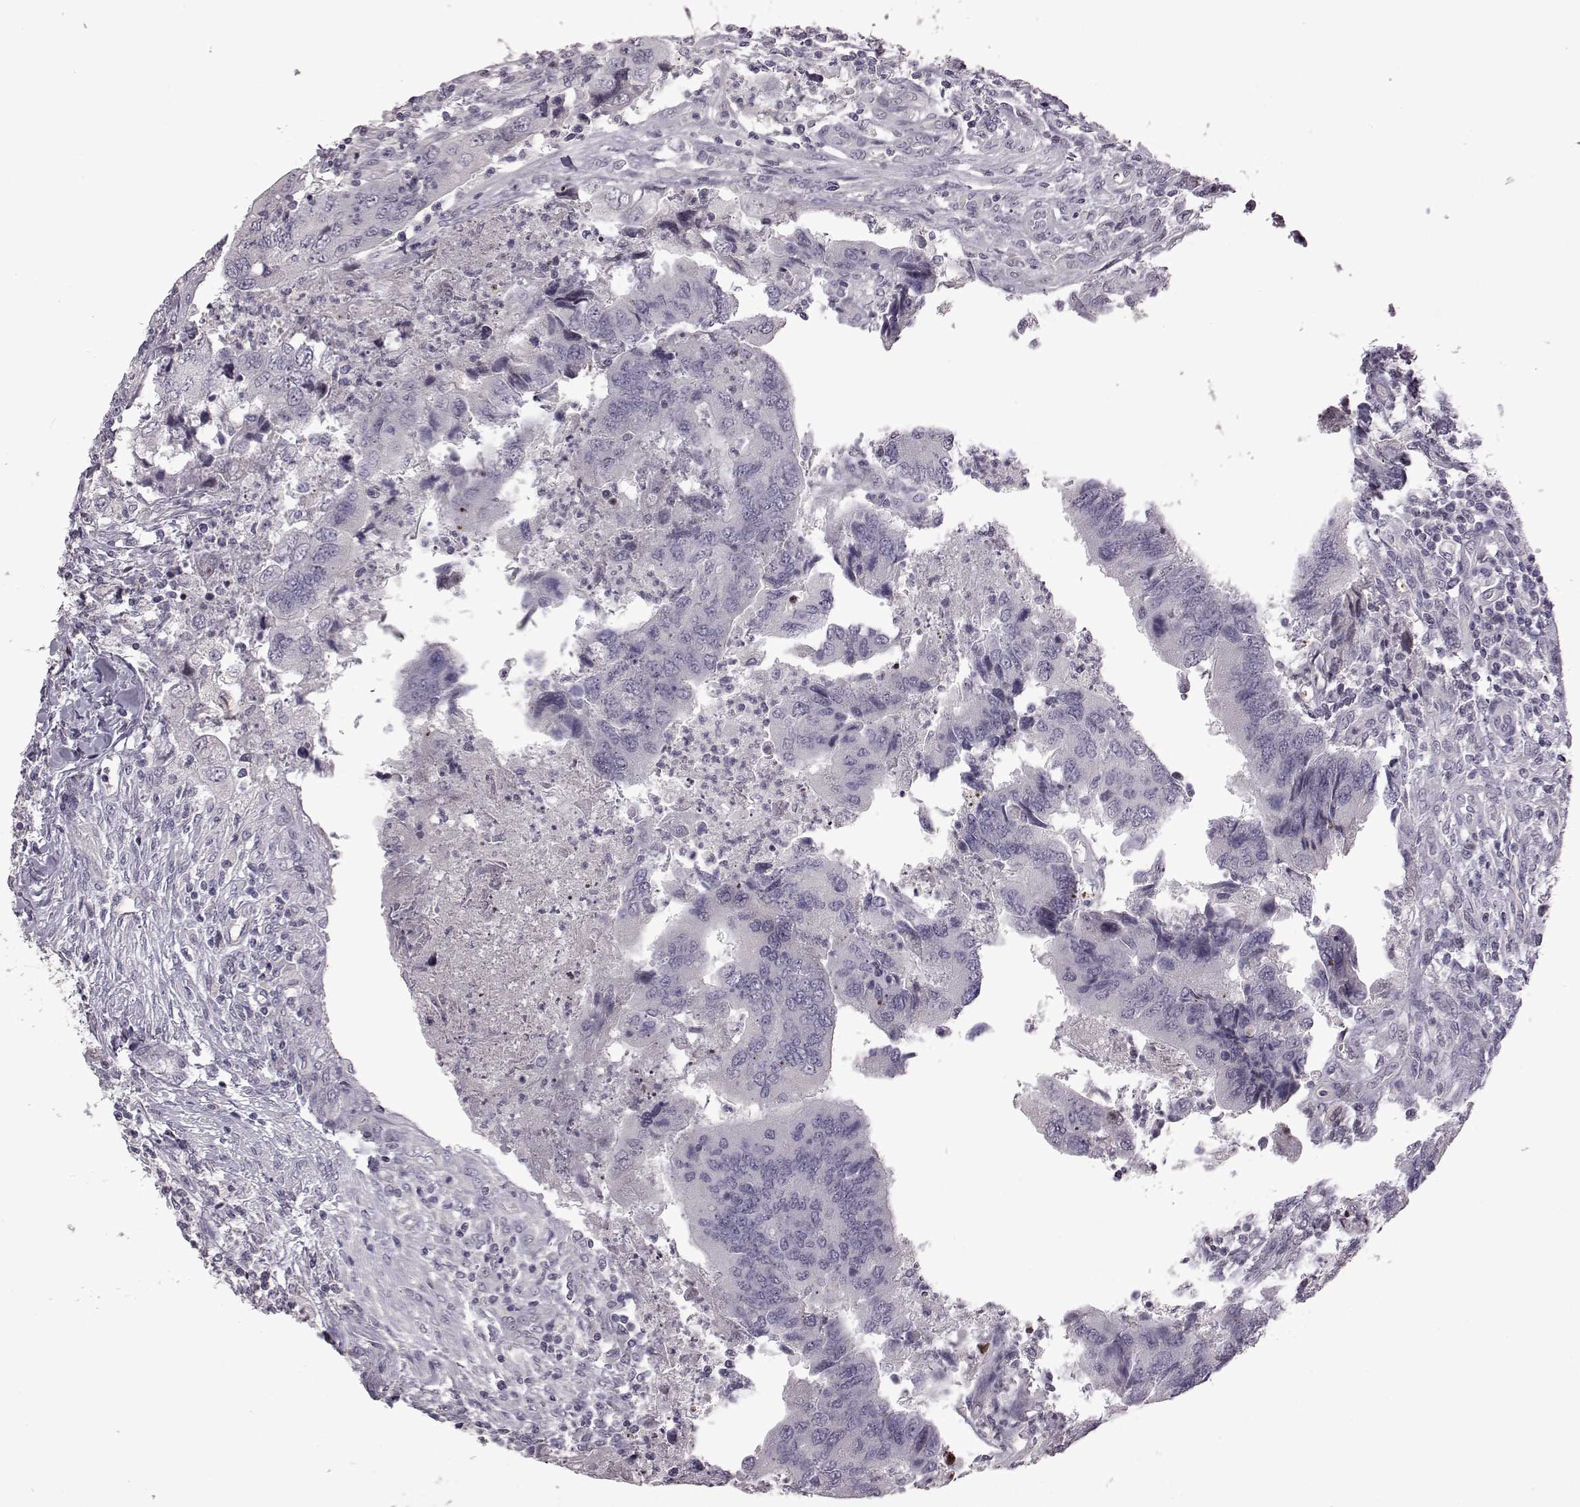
{"staining": {"intensity": "negative", "quantity": "none", "location": "none"}, "tissue": "colorectal cancer", "cell_type": "Tumor cells", "image_type": "cancer", "snomed": [{"axis": "morphology", "description": "Adenocarcinoma, NOS"}, {"axis": "topography", "description": "Colon"}], "caption": "Protein analysis of adenocarcinoma (colorectal) exhibits no significant expression in tumor cells.", "gene": "GAL", "patient": {"sex": "female", "age": 67}}